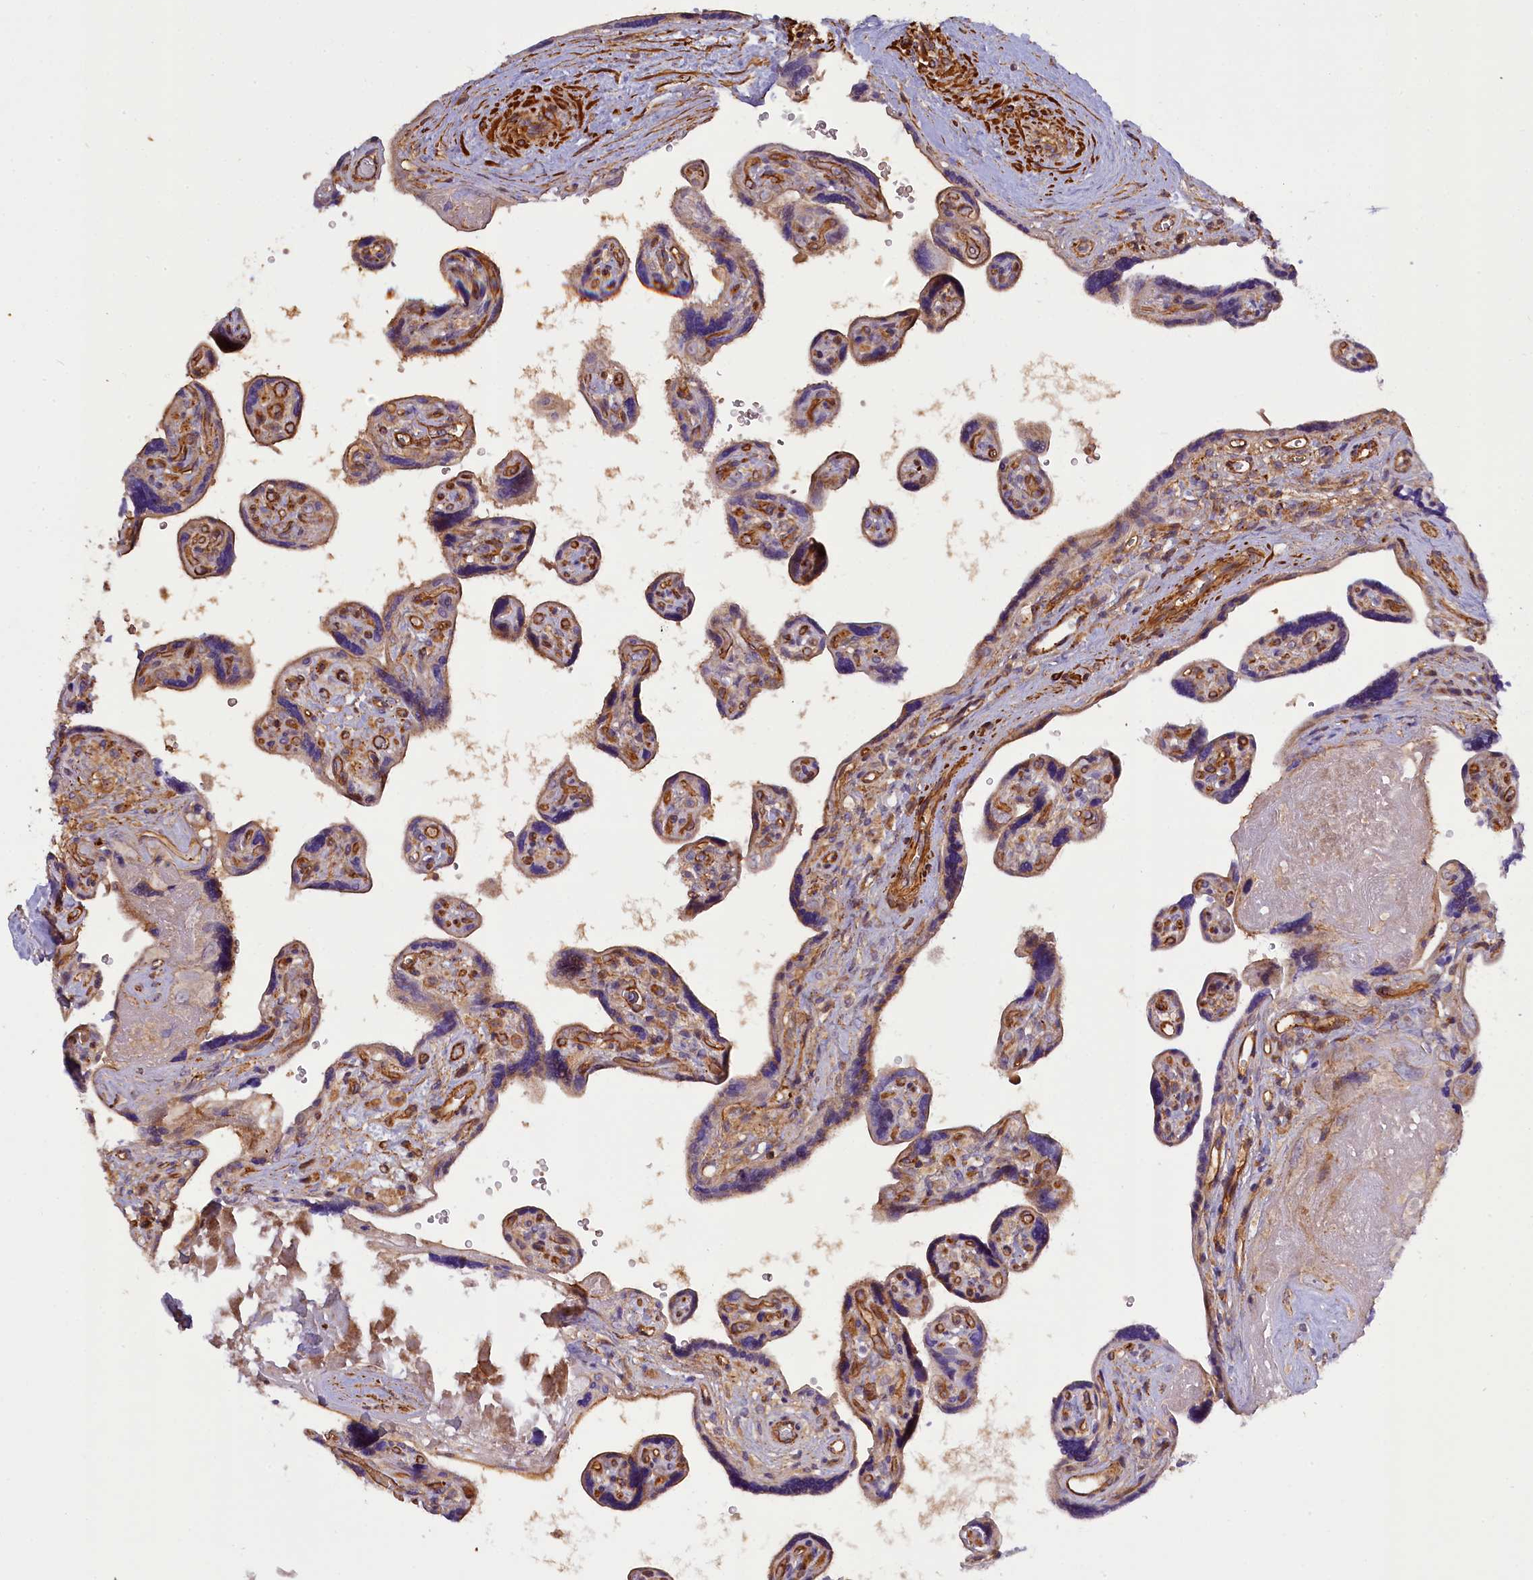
{"staining": {"intensity": "weak", "quantity": "<25%", "location": "cytoplasmic/membranous"}, "tissue": "placenta", "cell_type": "Trophoblastic cells", "image_type": "normal", "snomed": [{"axis": "morphology", "description": "Normal tissue, NOS"}, {"axis": "topography", "description": "Placenta"}], "caption": "Immunohistochemistry of unremarkable human placenta displays no positivity in trophoblastic cells. (IHC, brightfield microscopy, high magnification).", "gene": "FUZ", "patient": {"sex": "female", "age": 39}}